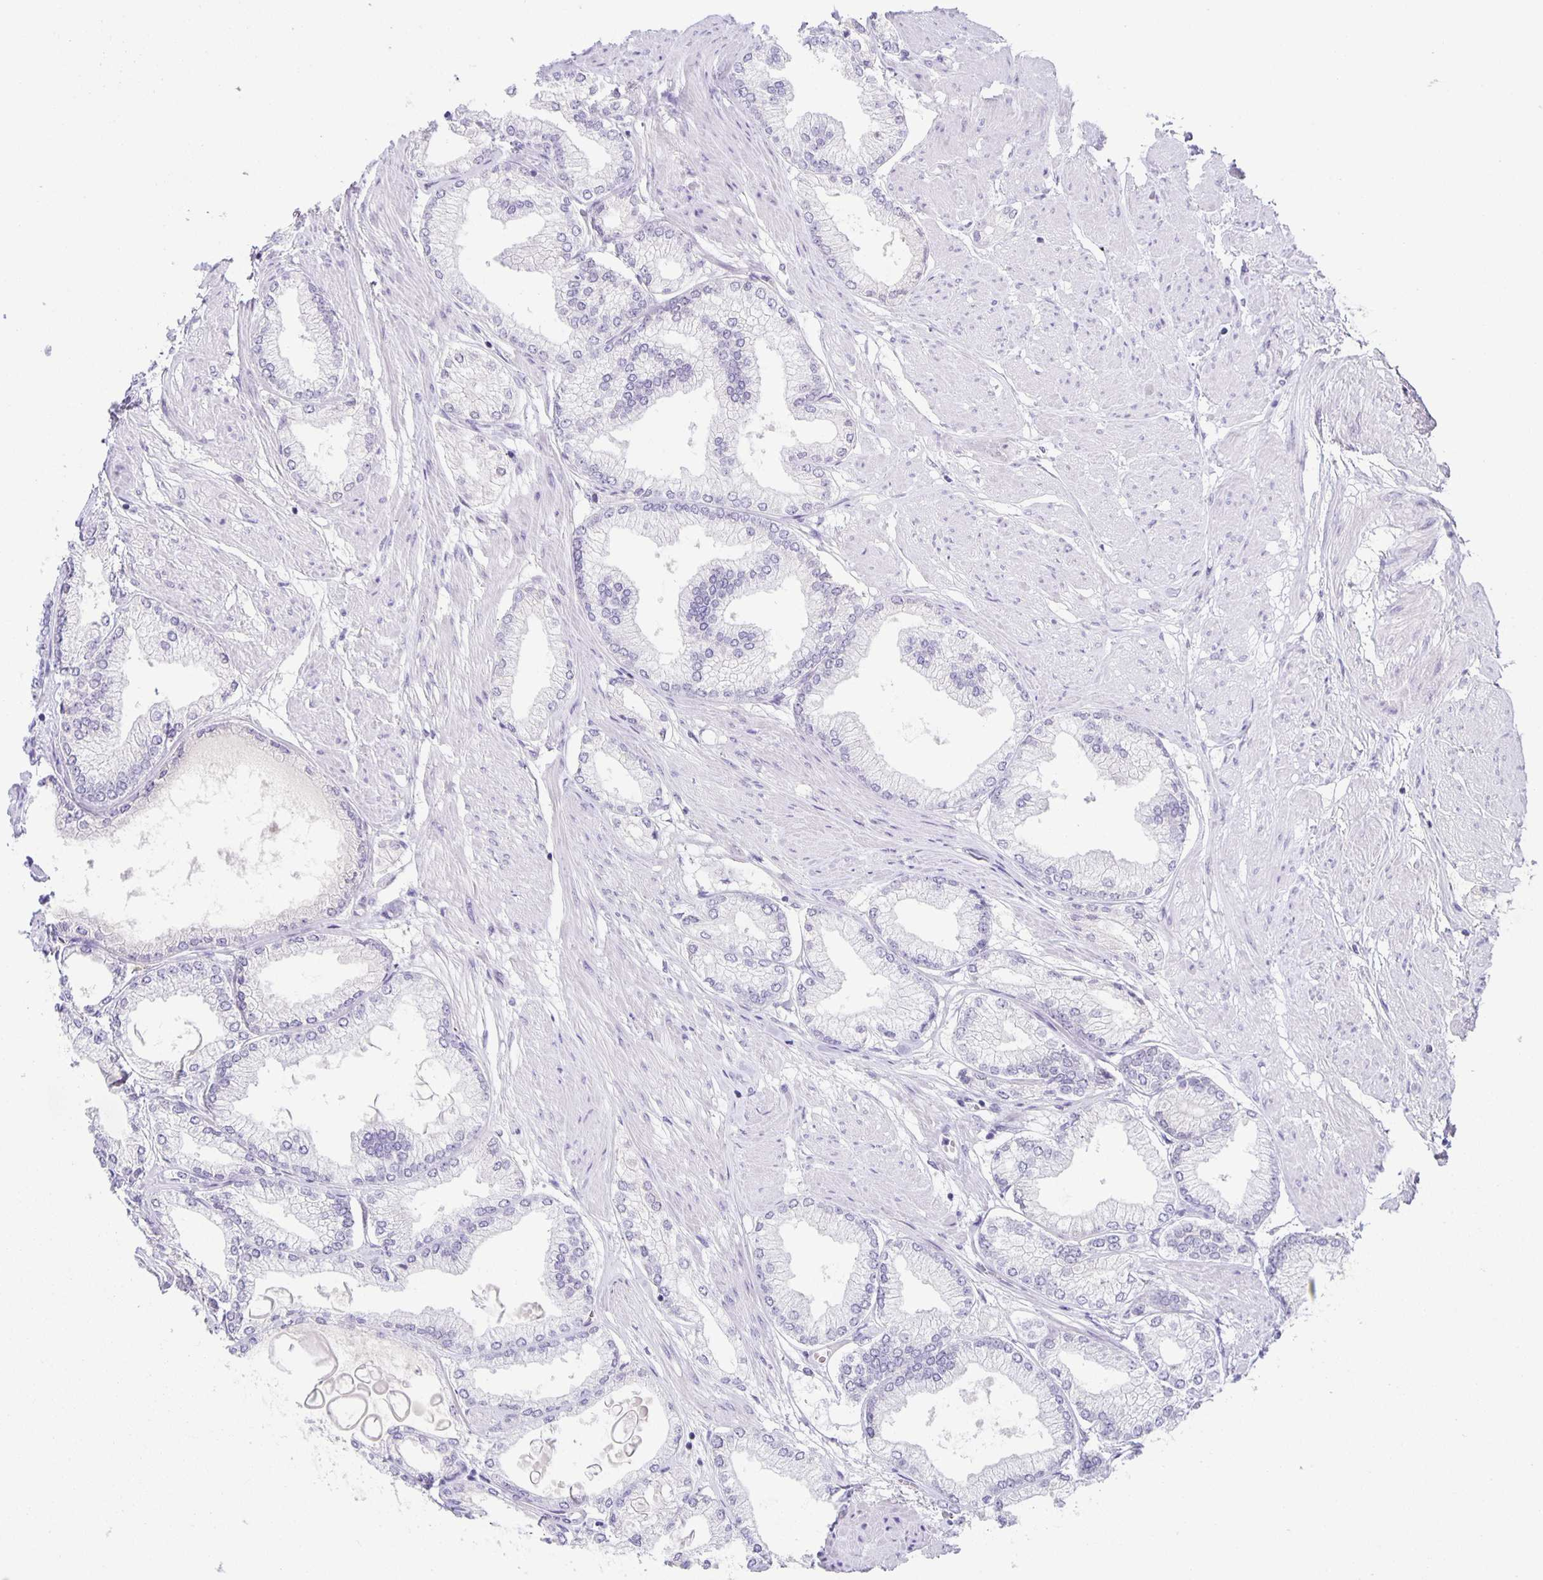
{"staining": {"intensity": "negative", "quantity": "none", "location": "none"}, "tissue": "prostate cancer", "cell_type": "Tumor cells", "image_type": "cancer", "snomed": [{"axis": "morphology", "description": "Adenocarcinoma, High grade"}, {"axis": "topography", "description": "Prostate"}], "caption": "IHC of high-grade adenocarcinoma (prostate) displays no positivity in tumor cells.", "gene": "PTPN3", "patient": {"sex": "male", "age": 68}}